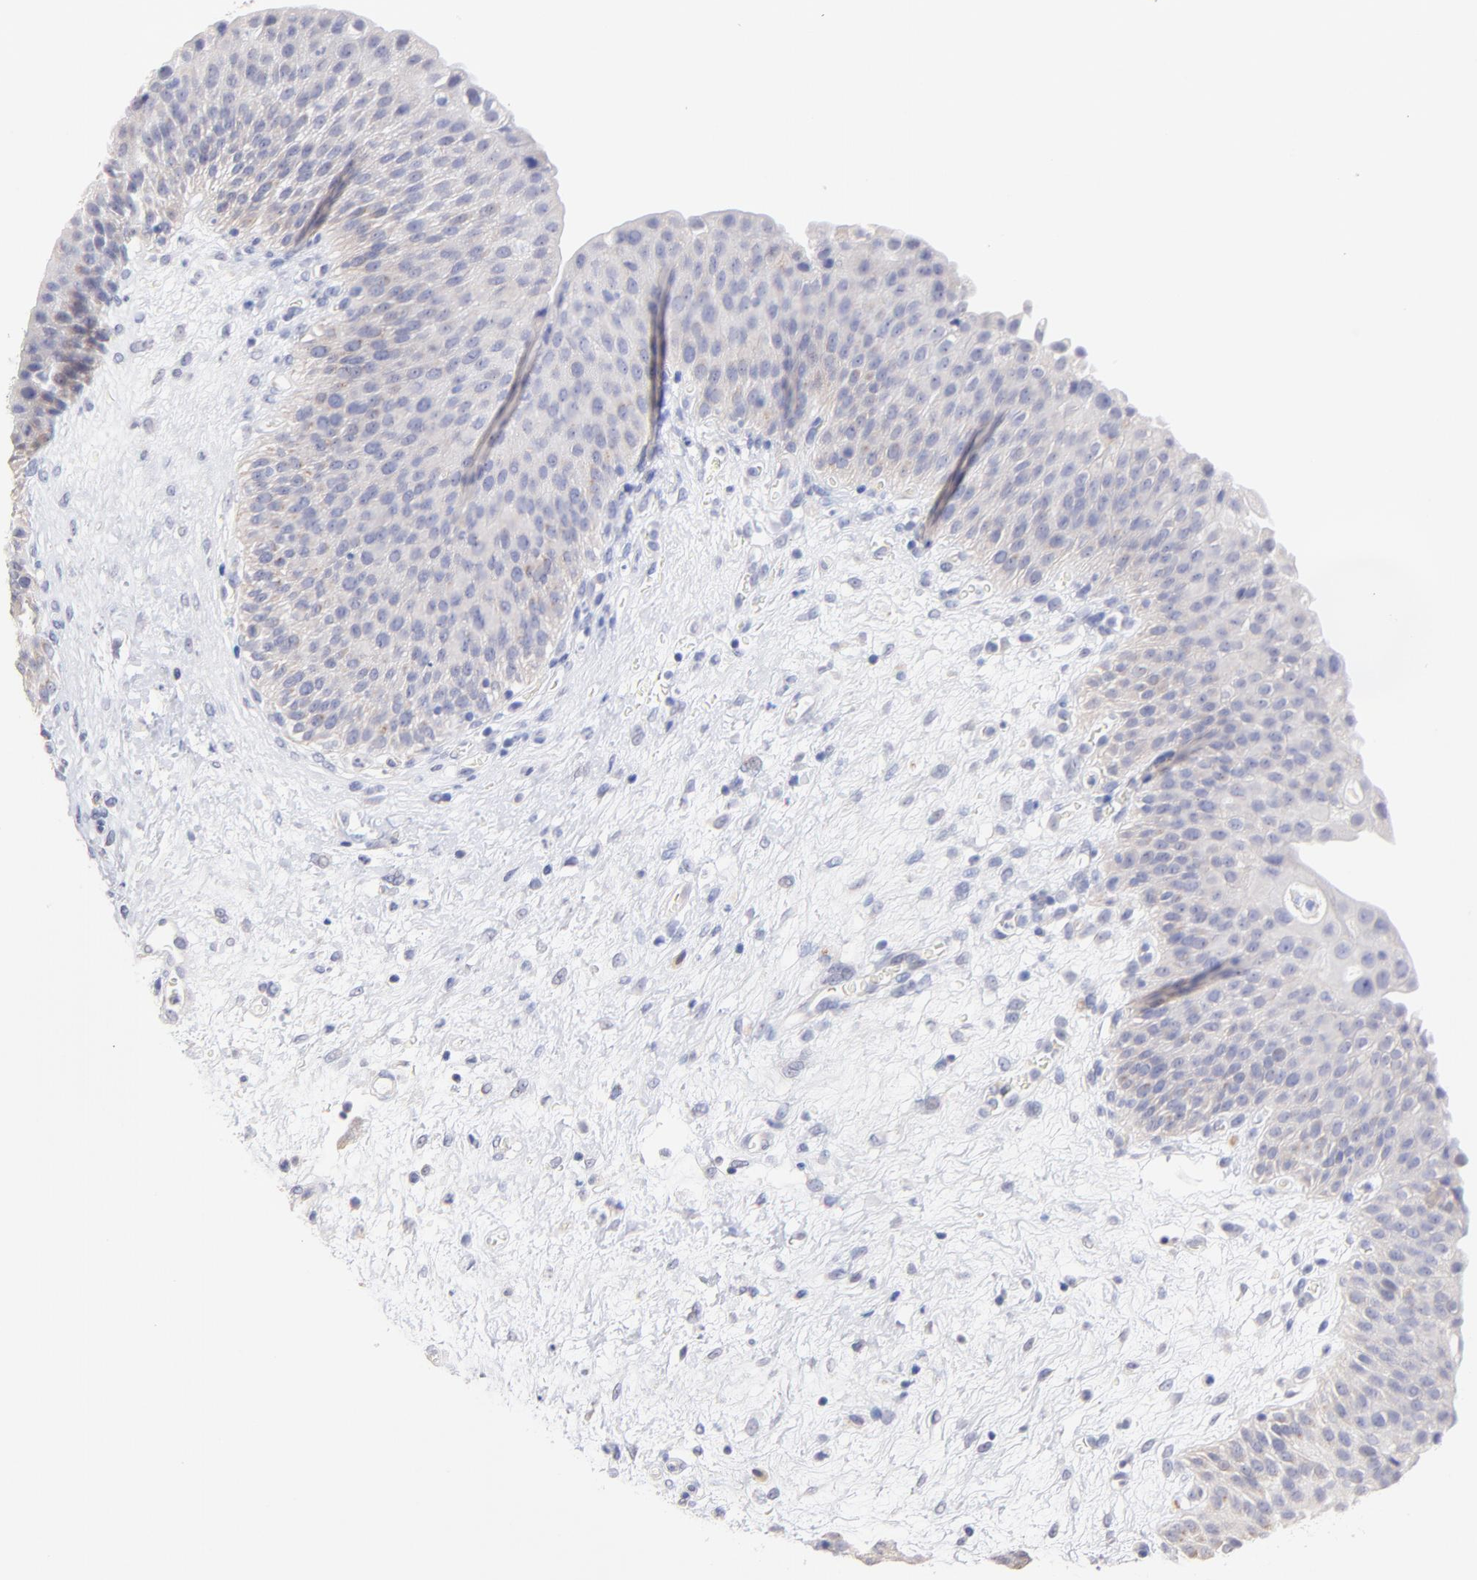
{"staining": {"intensity": "negative", "quantity": "none", "location": "none"}, "tissue": "urinary bladder", "cell_type": "Urothelial cells", "image_type": "normal", "snomed": [{"axis": "morphology", "description": "Normal tissue, NOS"}, {"axis": "morphology", "description": "Dysplasia, NOS"}, {"axis": "topography", "description": "Urinary bladder"}], "caption": "Unremarkable urinary bladder was stained to show a protein in brown. There is no significant expression in urothelial cells. The staining is performed using DAB (3,3'-diaminobenzidine) brown chromogen with nuclei counter-stained in using hematoxylin.", "gene": "CFAP57", "patient": {"sex": "male", "age": 35}}